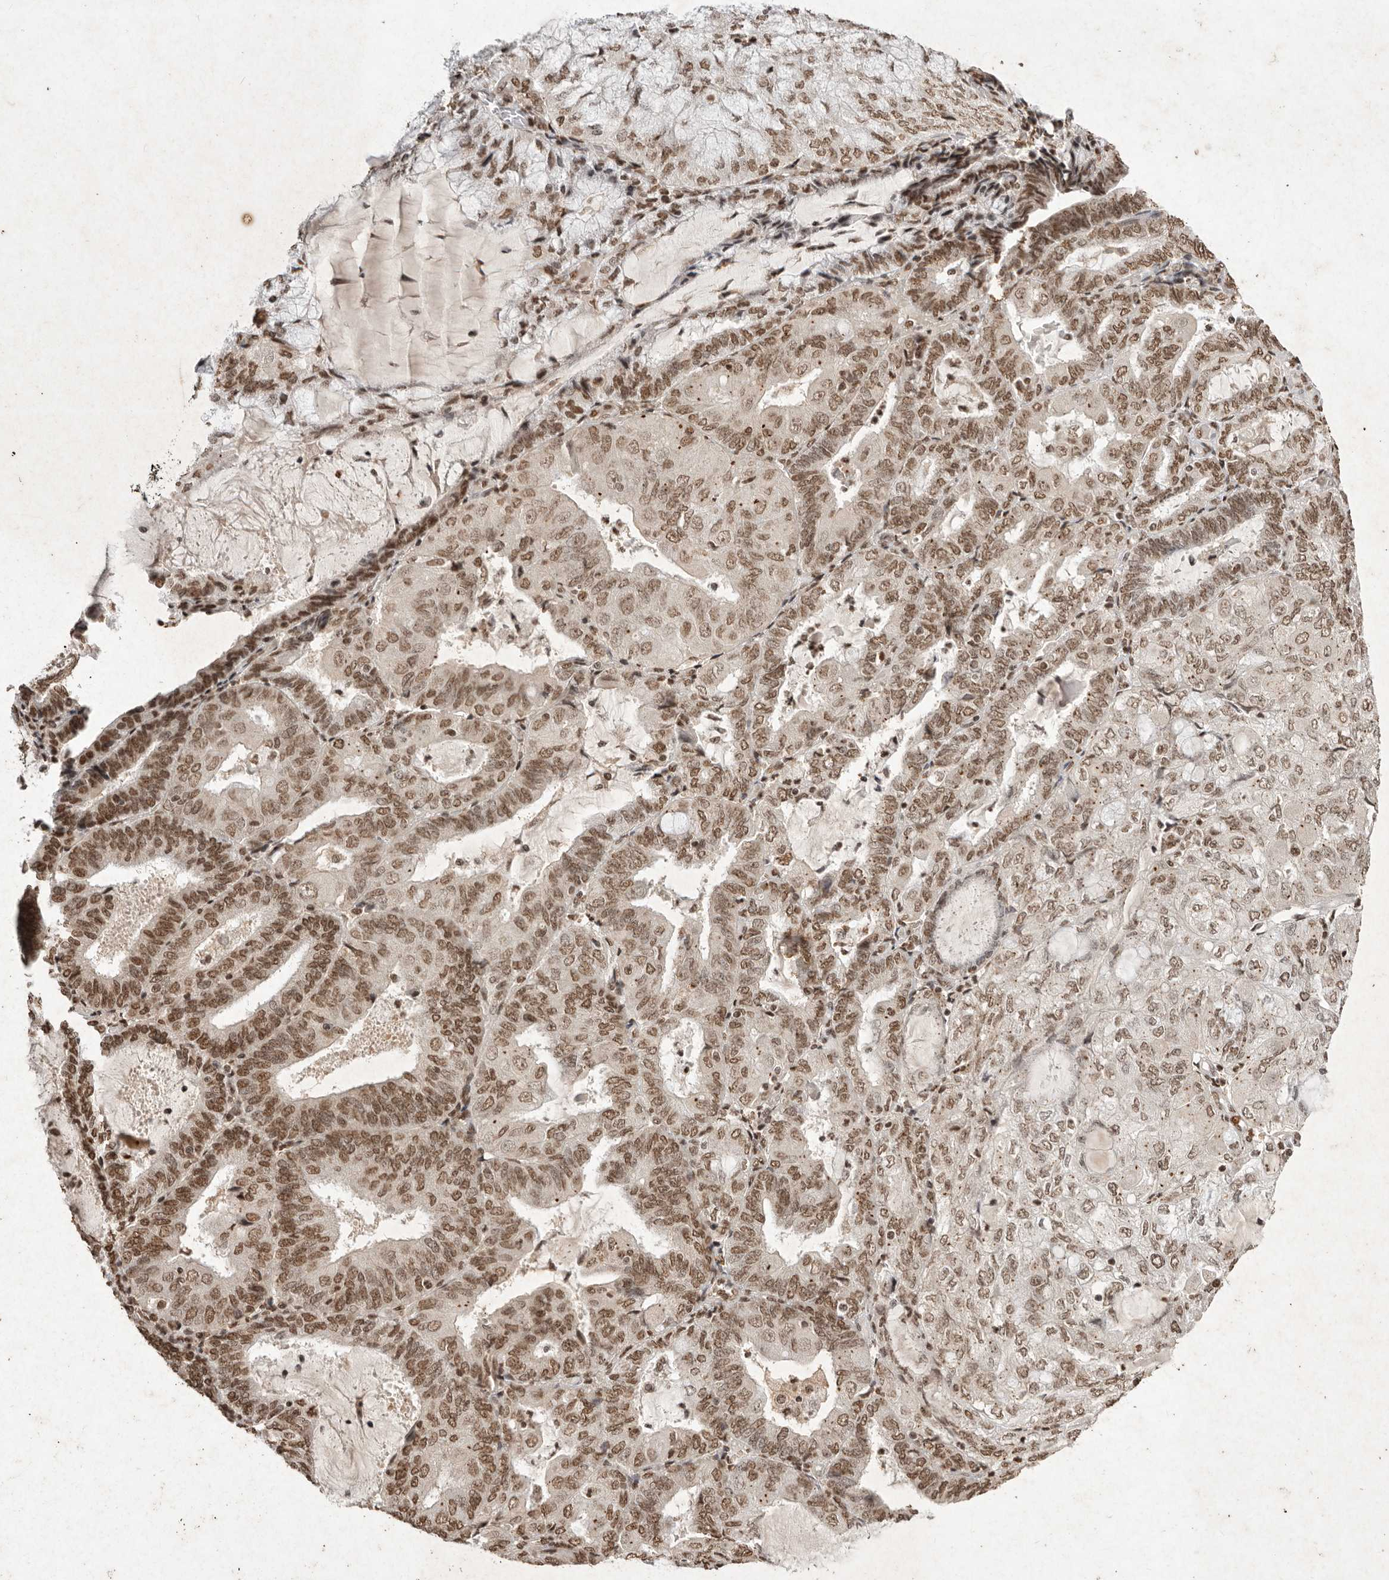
{"staining": {"intensity": "moderate", "quantity": ">75%", "location": "nuclear"}, "tissue": "endometrial cancer", "cell_type": "Tumor cells", "image_type": "cancer", "snomed": [{"axis": "morphology", "description": "Adenocarcinoma, NOS"}, {"axis": "topography", "description": "Endometrium"}], "caption": "Protein expression analysis of human endometrial cancer (adenocarcinoma) reveals moderate nuclear expression in about >75% of tumor cells. (DAB (3,3'-diaminobenzidine) = brown stain, brightfield microscopy at high magnification).", "gene": "NKX3-2", "patient": {"sex": "female", "age": 81}}